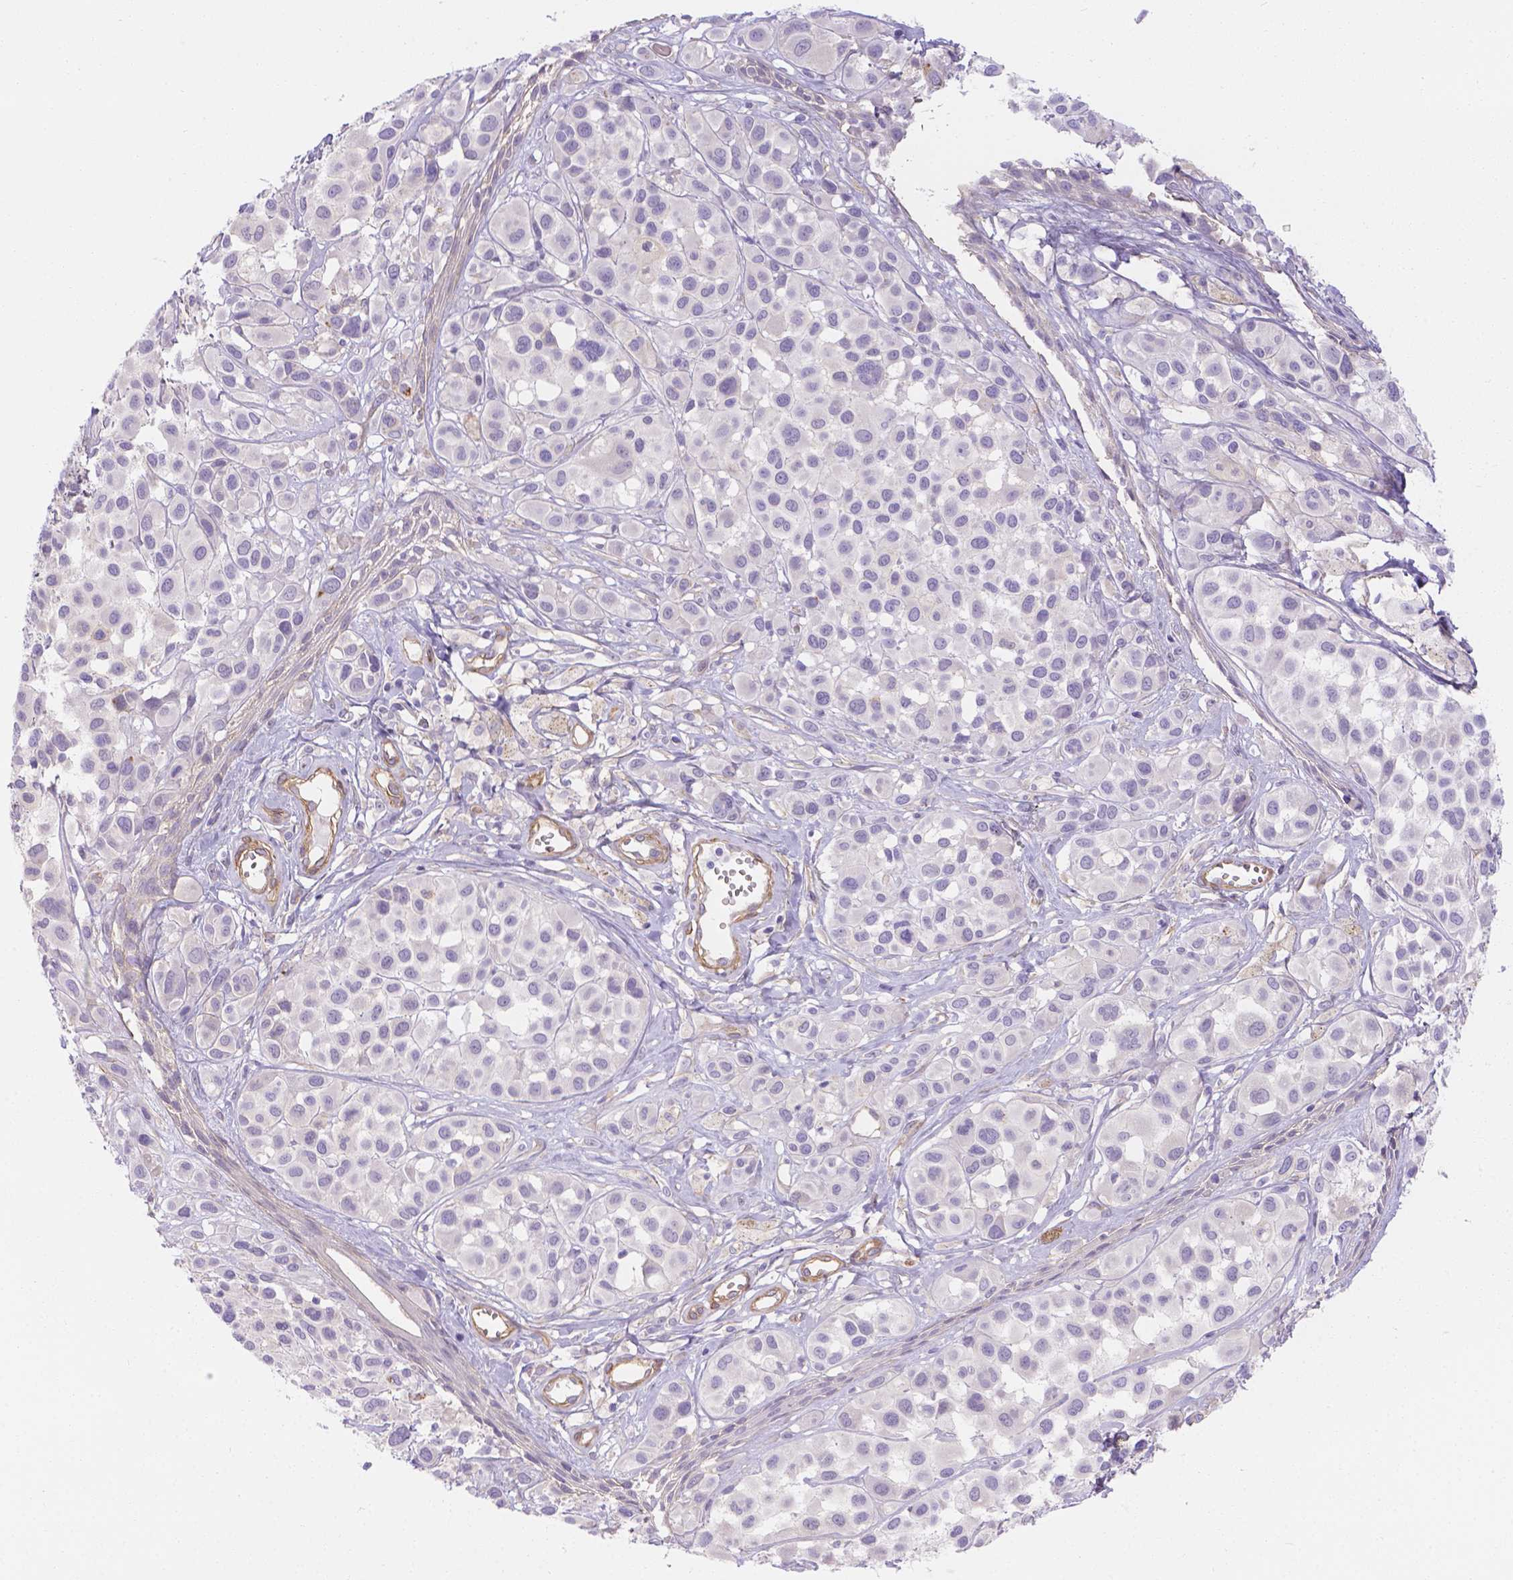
{"staining": {"intensity": "negative", "quantity": "none", "location": "none"}, "tissue": "melanoma", "cell_type": "Tumor cells", "image_type": "cancer", "snomed": [{"axis": "morphology", "description": "Malignant melanoma, NOS"}, {"axis": "topography", "description": "Skin"}], "caption": "Tumor cells show no significant protein positivity in melanoma.", "gene": "SLC40A1", "patient": {"sex": "male", "age": 77}}